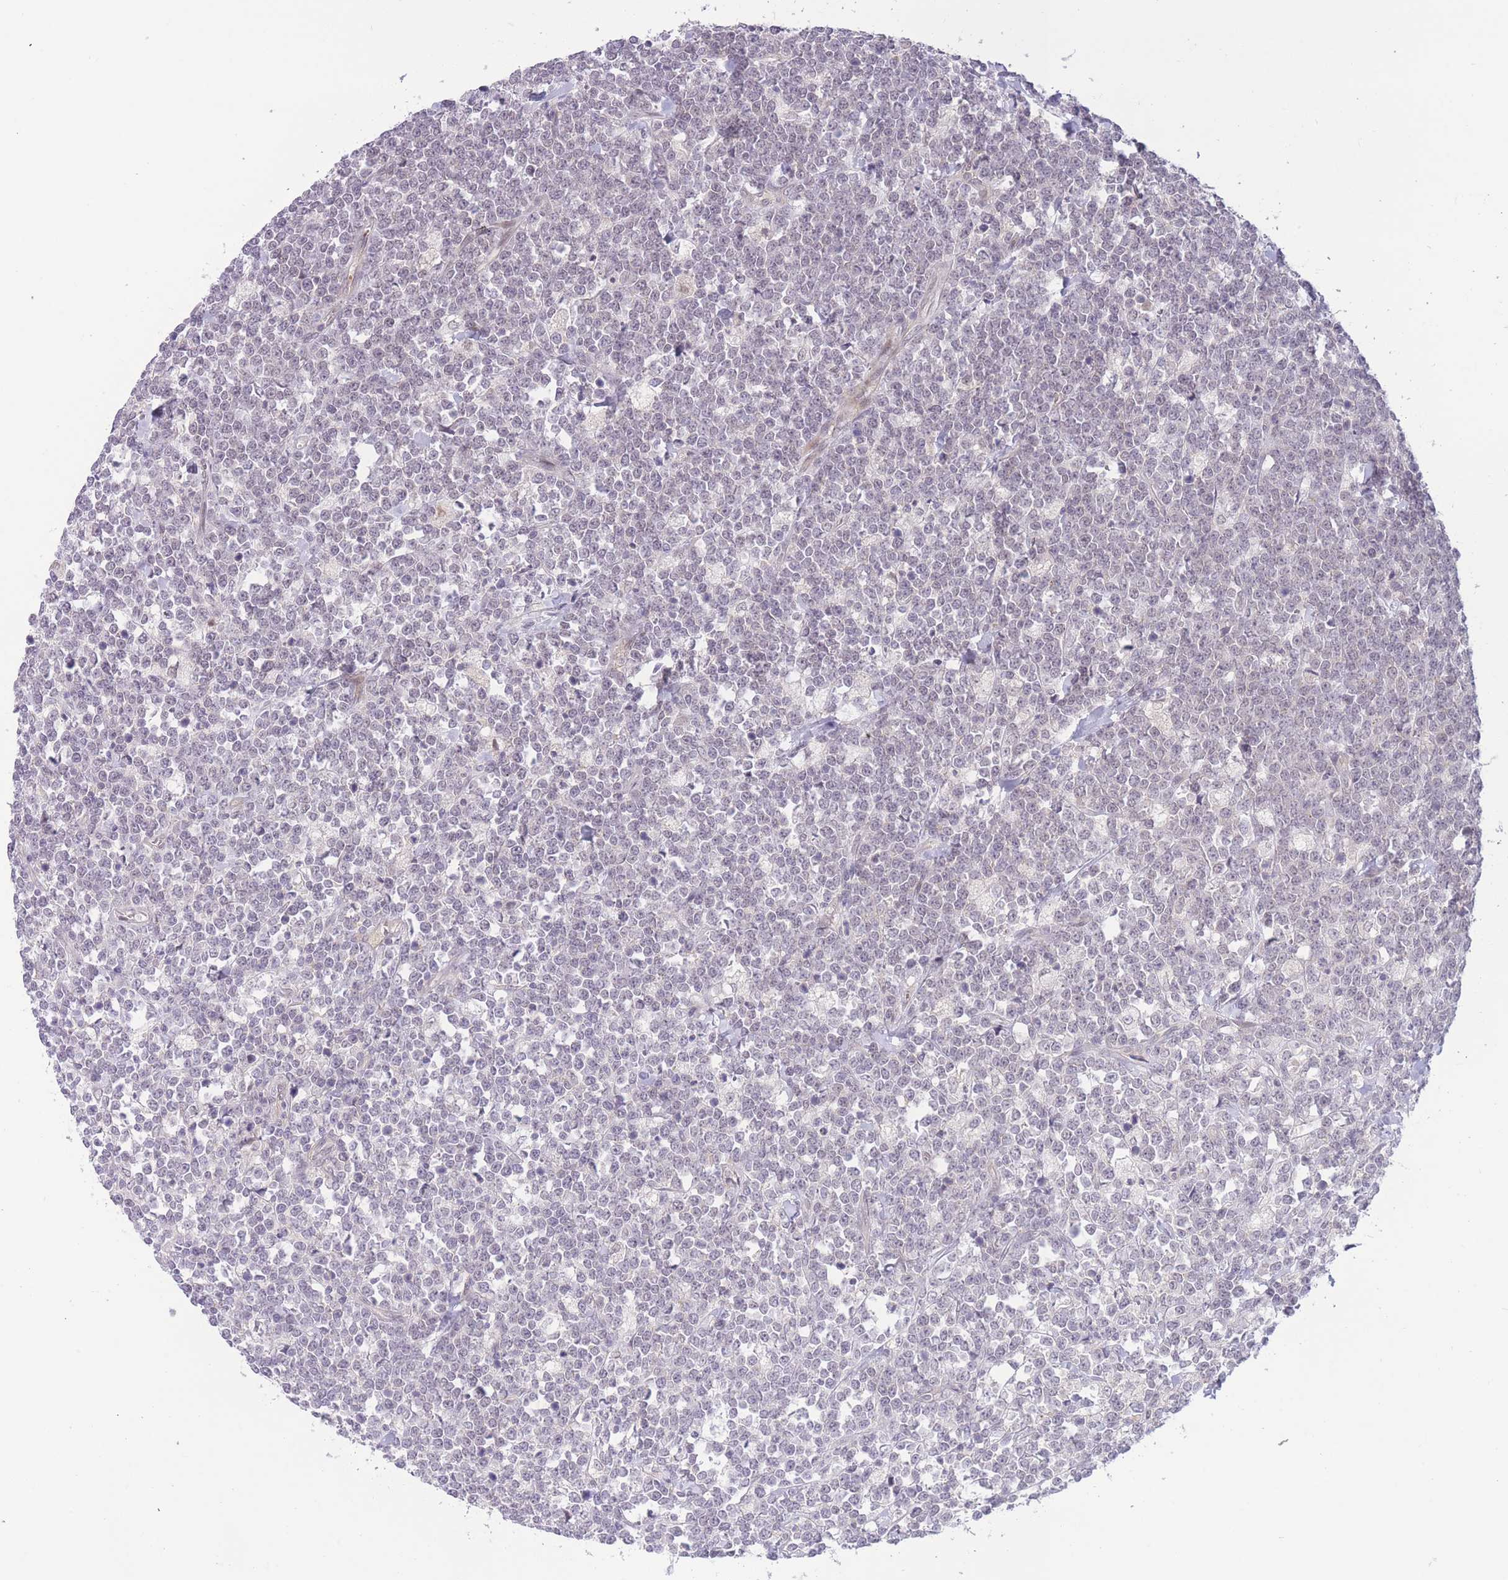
{"staining": {"intensity": "negative", "quantity": "none", "location": "none"}, "tissue": "lymphoma", "cell_type": "Tumor cells", "image_type": "cancer", "snomed": [{"axis": "morphology", "description": "Malignant lymphoma, non-Hodgkin's type, High grade"}, {"axis": "topography", "description": "Small intestine"}], "caption": "High-grade malignant lymphoma, non-Hodgkin's type was stained to show a protein in brown. There is no significant staining in tumor cells.", "gene": "FUT5", "patient": {"sex": "male", "age": 8}}